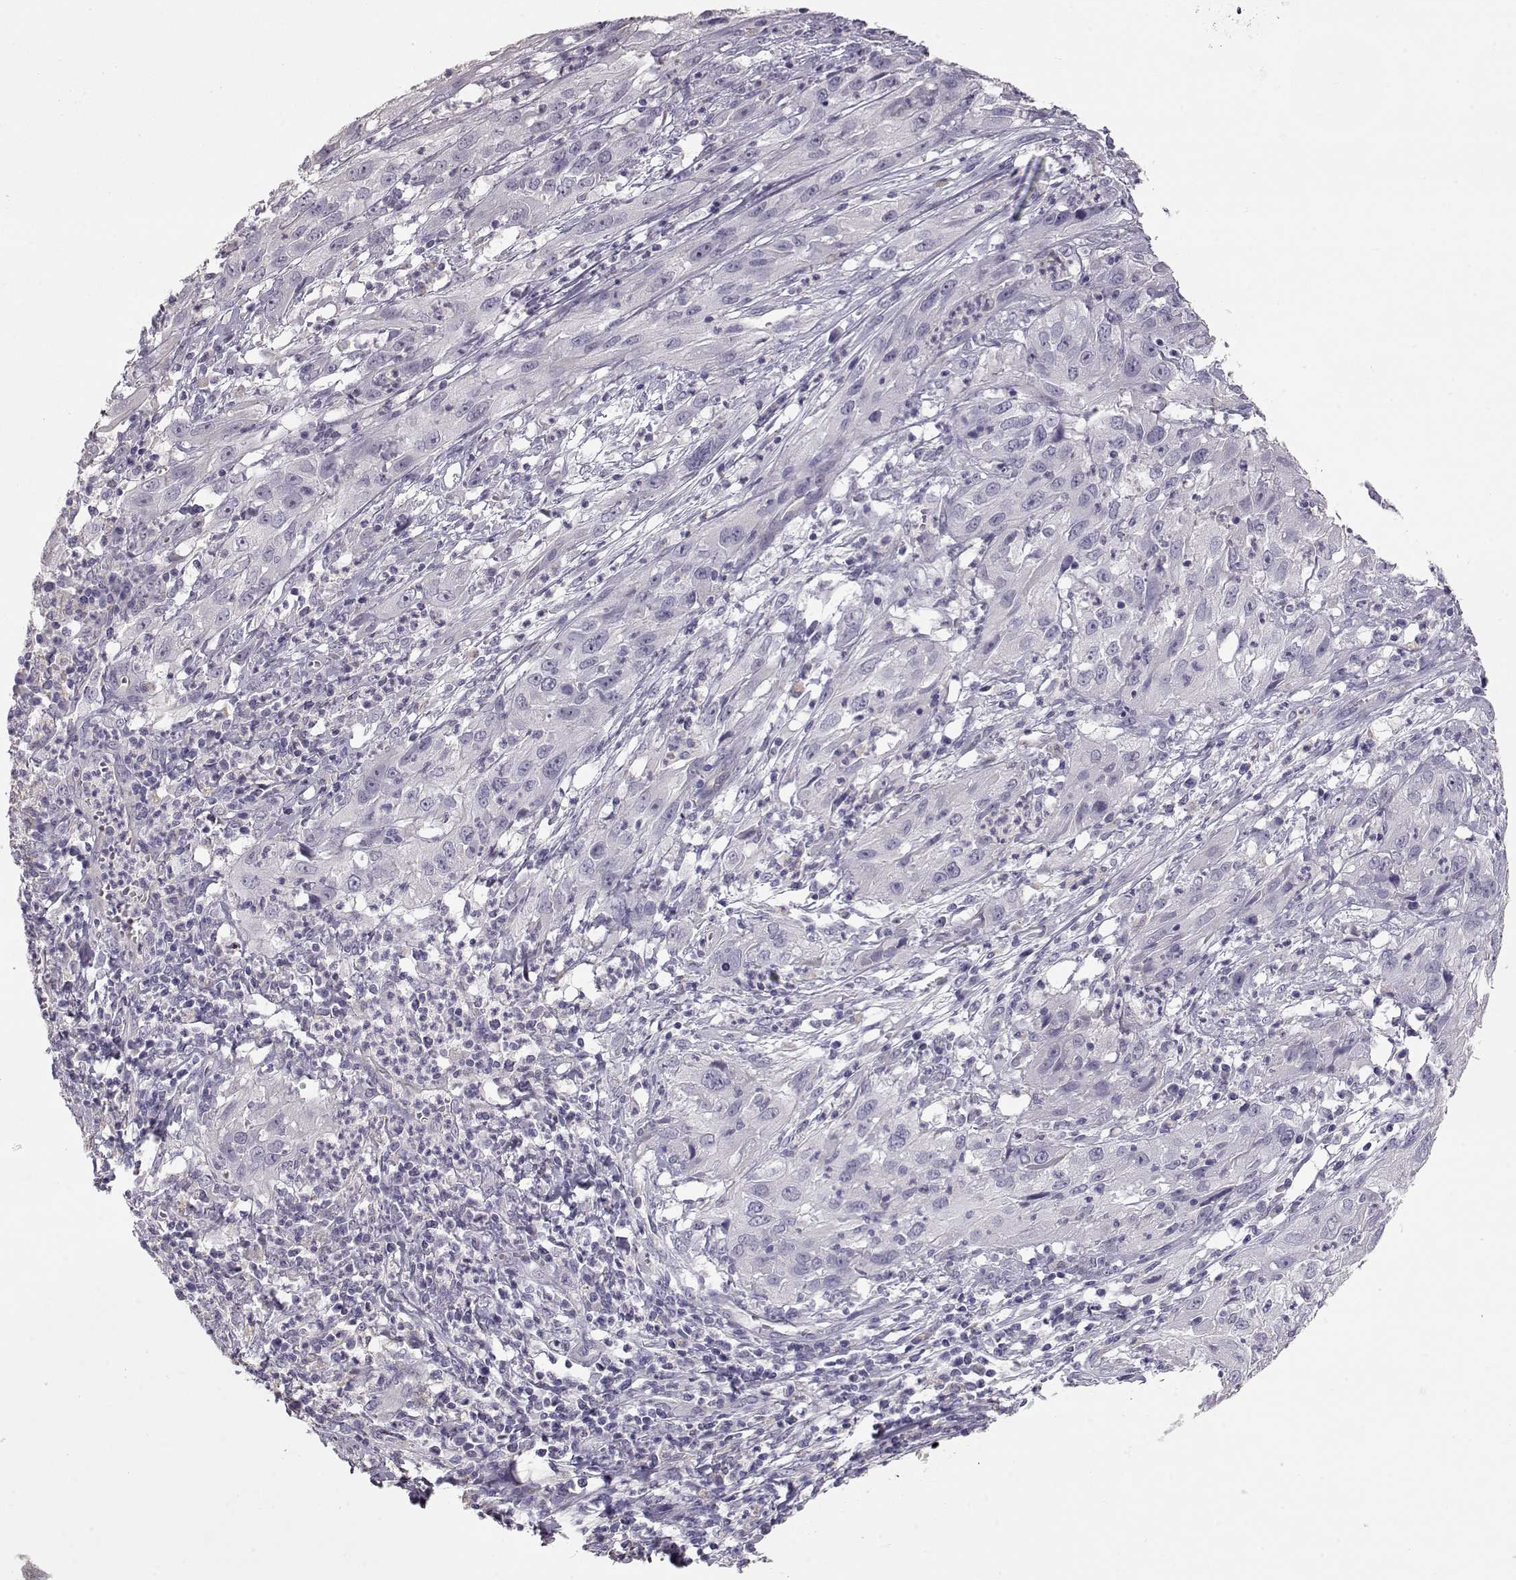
{"staining": {"intensity": "negative", "quantity": "none", "location": "none"}, "tissue": "cervical cancer", "cell_type": "Tumor cells", "image_type": "cancer", "snomed": [{"axis": "morphology", "description": "Squamous cell carcinoma, NOS"}, {"axis": "topography", "description": "Cervix"}], "caption": "Cervical cancer was stained to show a protein in brown. There is no significant staining in tumor cells. (DAB (3,3'-diaminobenzidine) immunohistochemistry visualized using brightfield microscopy, high magnification).", "gene": "SLC18A1", "patient": {"sex": "female", "age": 32}}